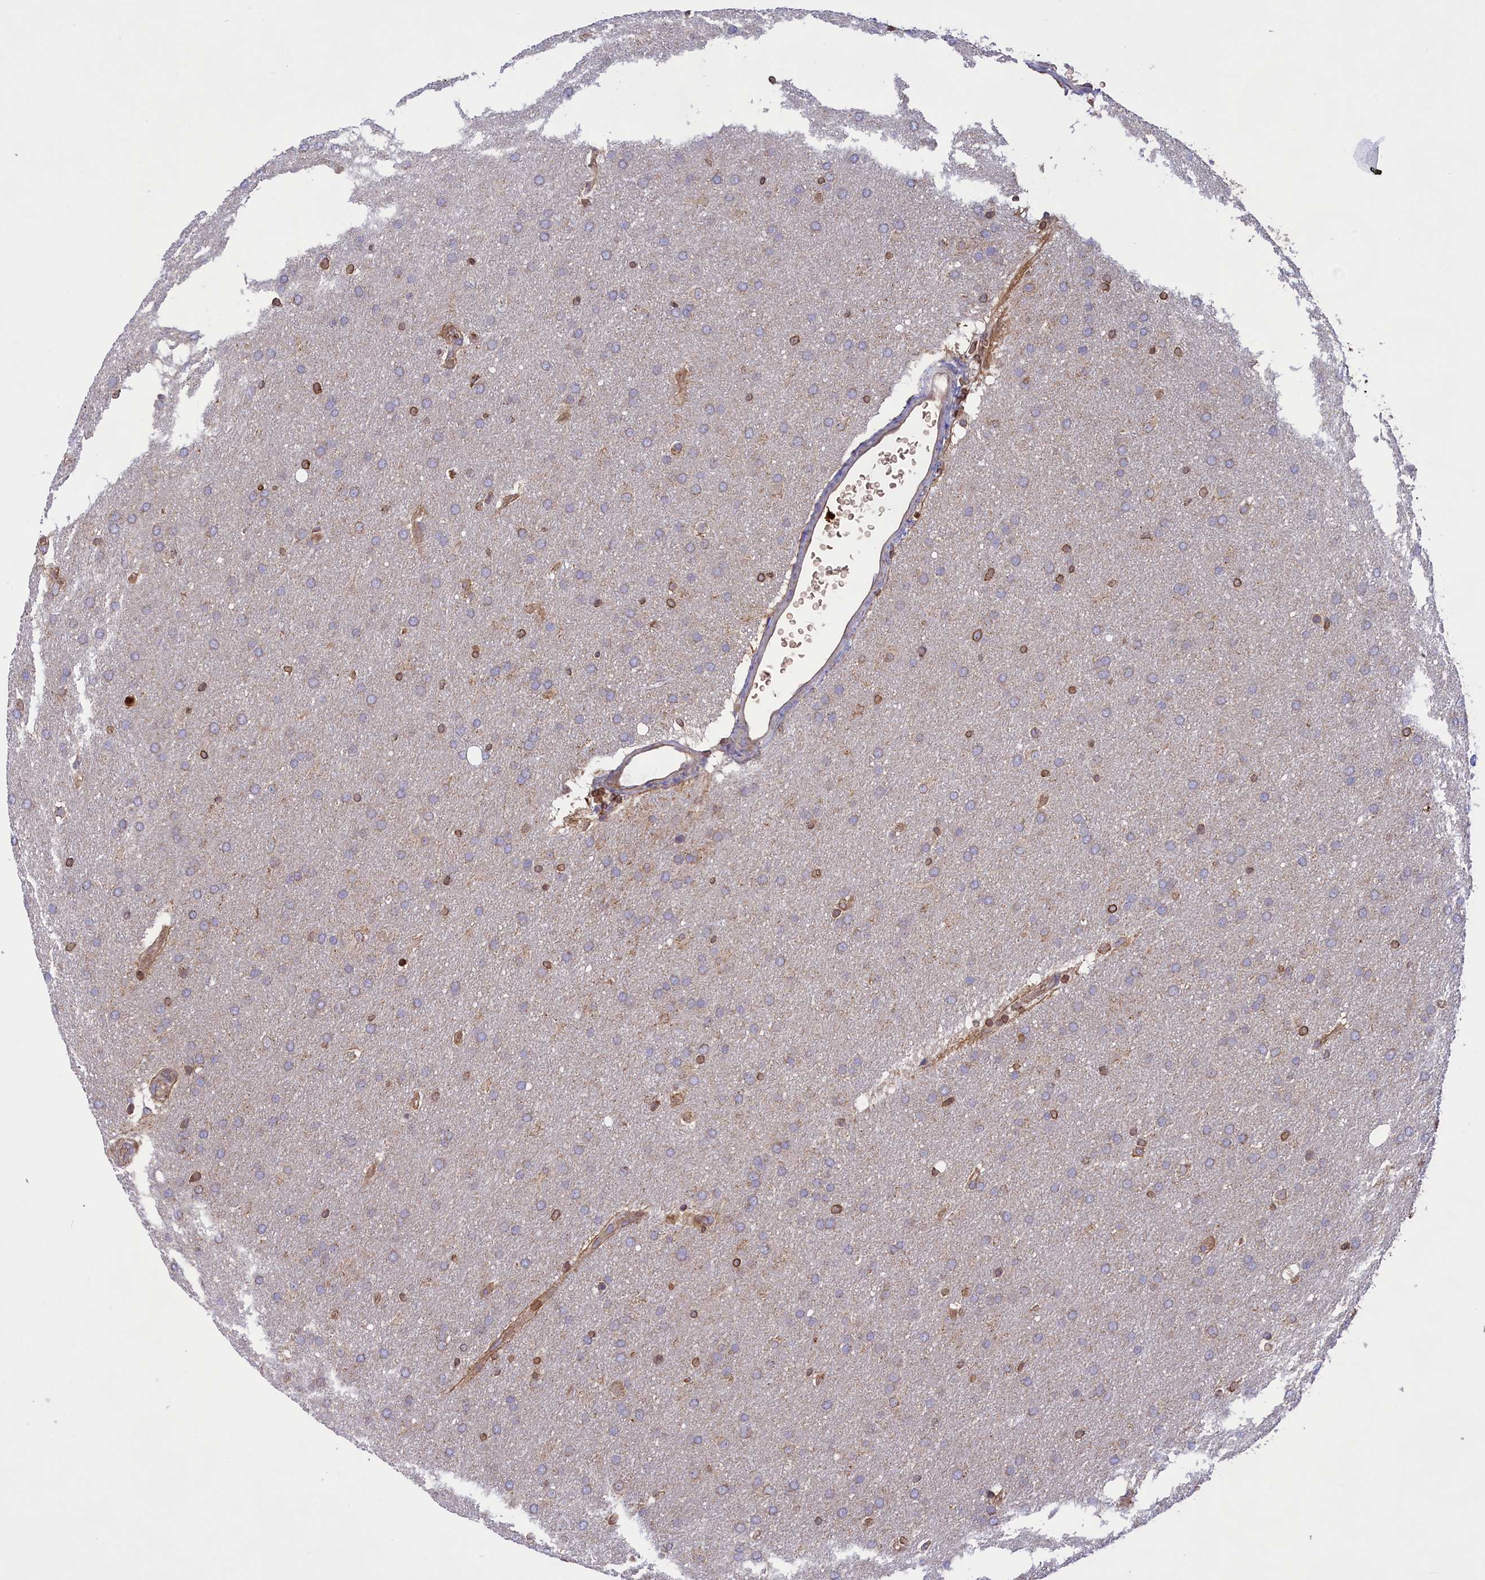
{"staining": {"intensity": "weak", "quantity": "25%-75%", "location": "cytoplasmic/membranous"}, "tissue": "glioma", "cell_type": "Tumor cells", "image_type": "cancer", "snomed": [{"axis": "morphology", "description": "Glioma, malignant, Low grade"}, {"axis": "topography", "description": "Brain"}], "caption": "Immunohistochemical staining of malignant glioma (low-grade) reveals low levels of weak cytoplasmic/membranous positivity in about 25%-75% of tumor cells. The staining was performed using DAB, with brown indicating positive protein expression. Nuclei are stained blue with hematoxylin.", "gene": "PKHD1L1", "patient": {"sex": "female", "age": 32}}